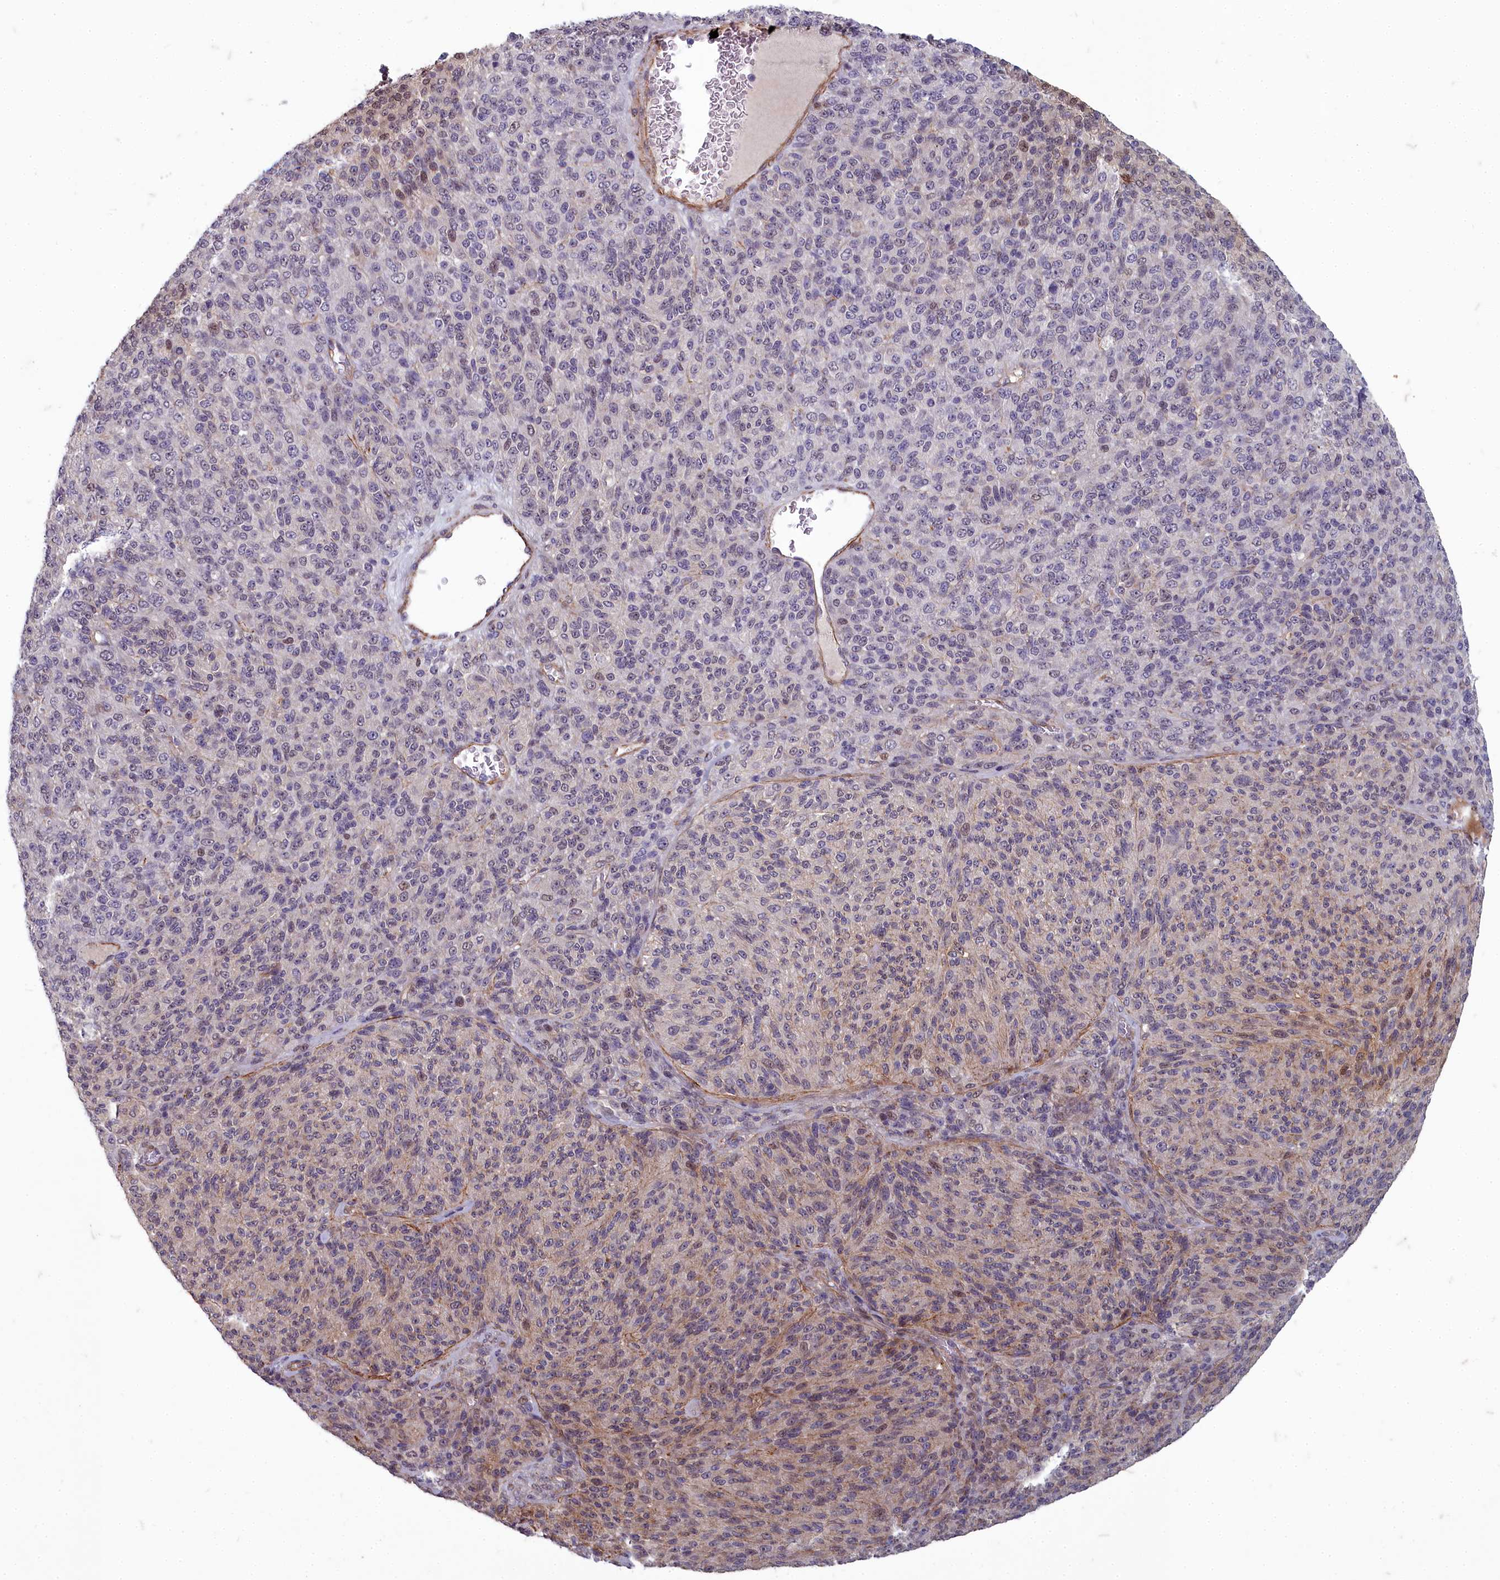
{"staining": {"intensity": "moderate", "quantity": "<25%", "location": "nuclear"}, "tissue": "melanoma", "cell_type": "Tumor cells", "image_type": "cancer", "snomed": [{"axis": "morphology", "description": "Malignant melanoma, Metastatic site"}, {"axis": "topography", "description": "Brain"}], "caption": "A micrograph of melanoma stained for a protein reveals moderate nuclear brown staining in tumor cells. Immunohistochemistry stains the protein in brown and the nuclei are stained blue.", "gene": "ZNF626", "patient": {"sex": "female", "age": 56}}